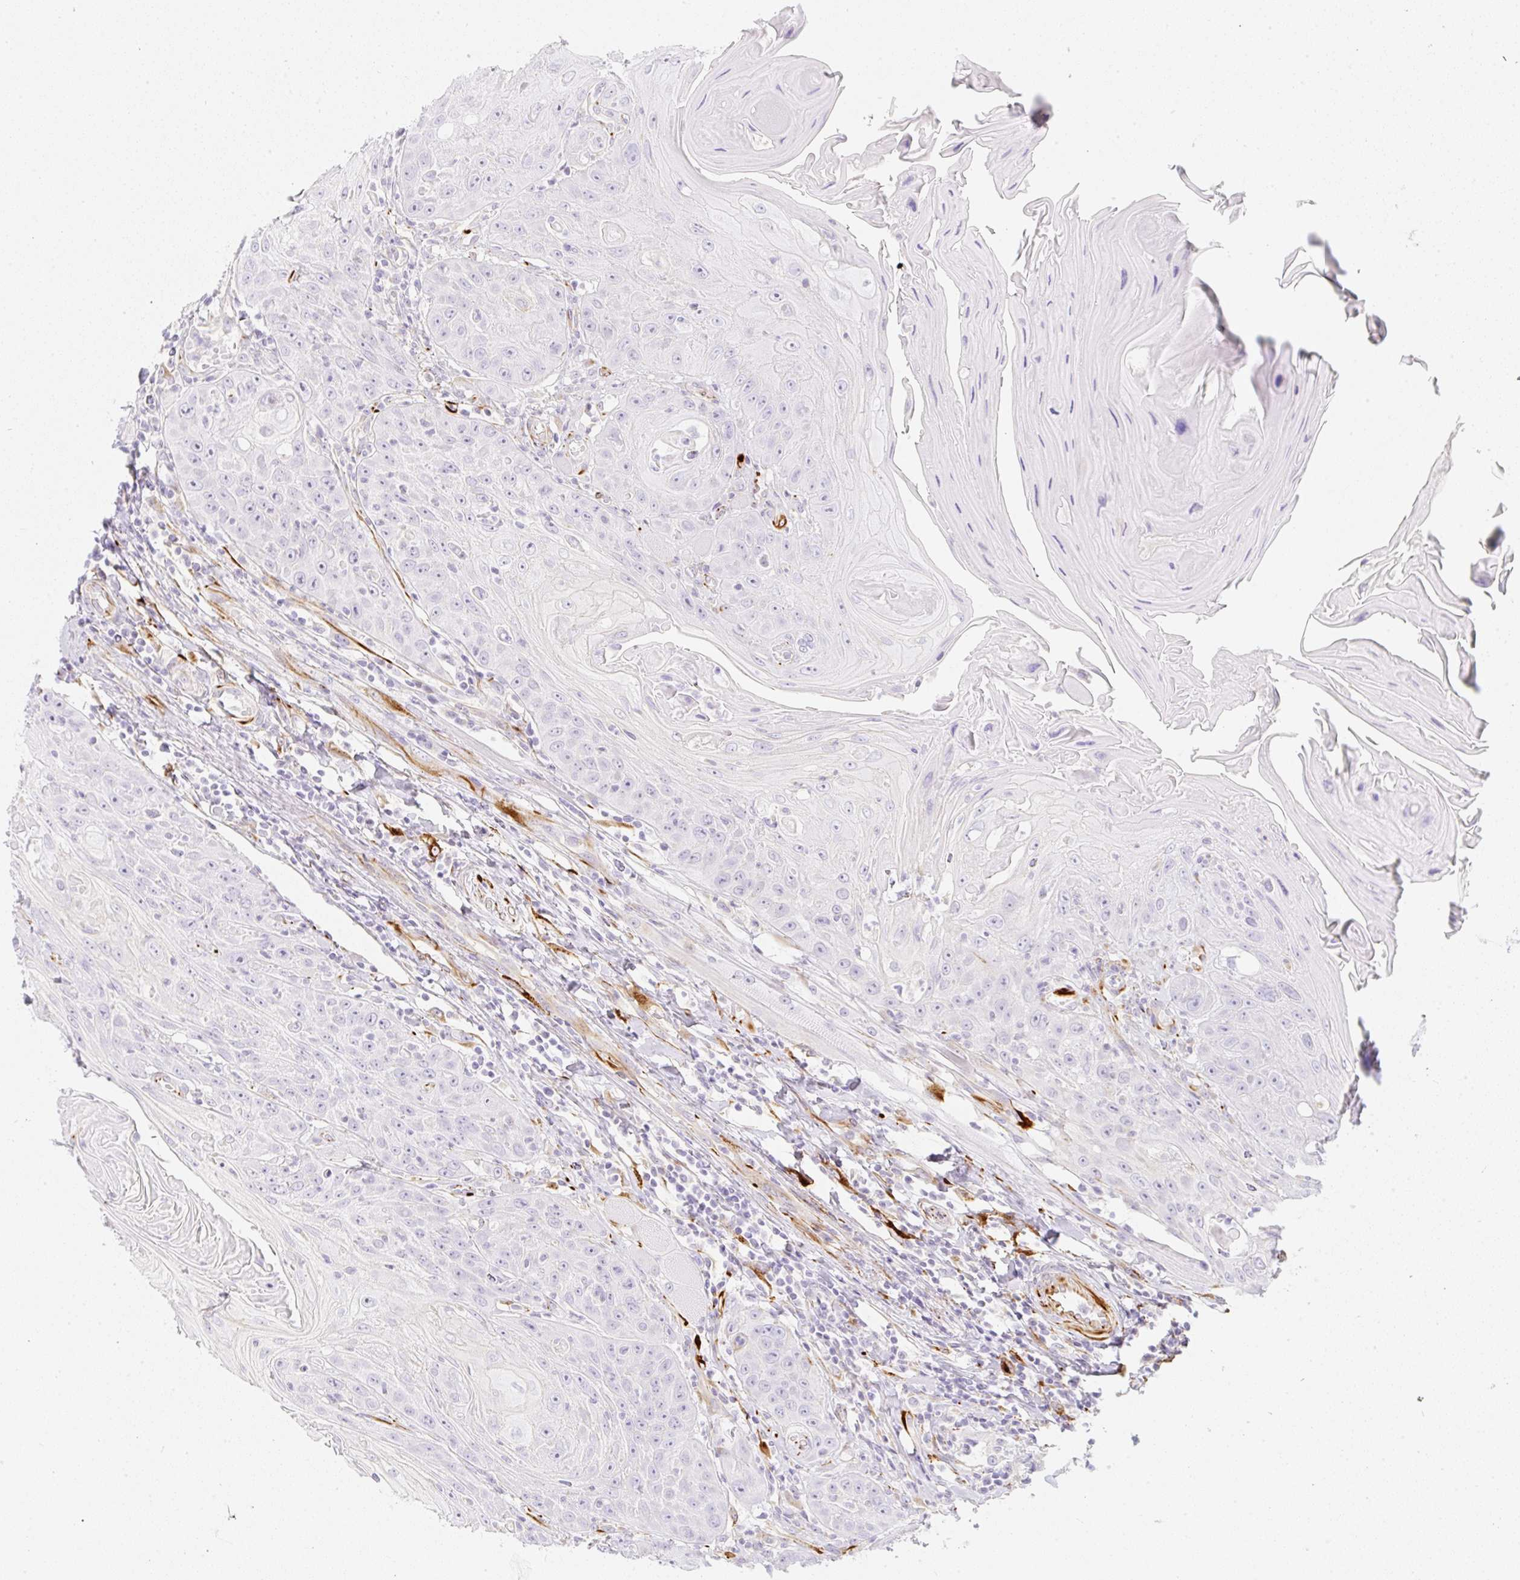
{"staining": {"intensity": "negative", "quantity": "none", "location": "none"}, "tissue": "head and neck cancer", "cell_type": "Tumor cells", "image_type": "cancer", "snomed": [{"axis": "morphology", "description": "Squamous cell carcinoma, NOS"}, {"axis": "topography", "description": "Head-Neck"}], "caption": "Human head and neck cancer (squamous cell carcinoma) stained for a protein using IHC demonstrates no positivity in tumor cells.", "gene": "ZNF689", "patient": {"sex": "female", "age": 59}}